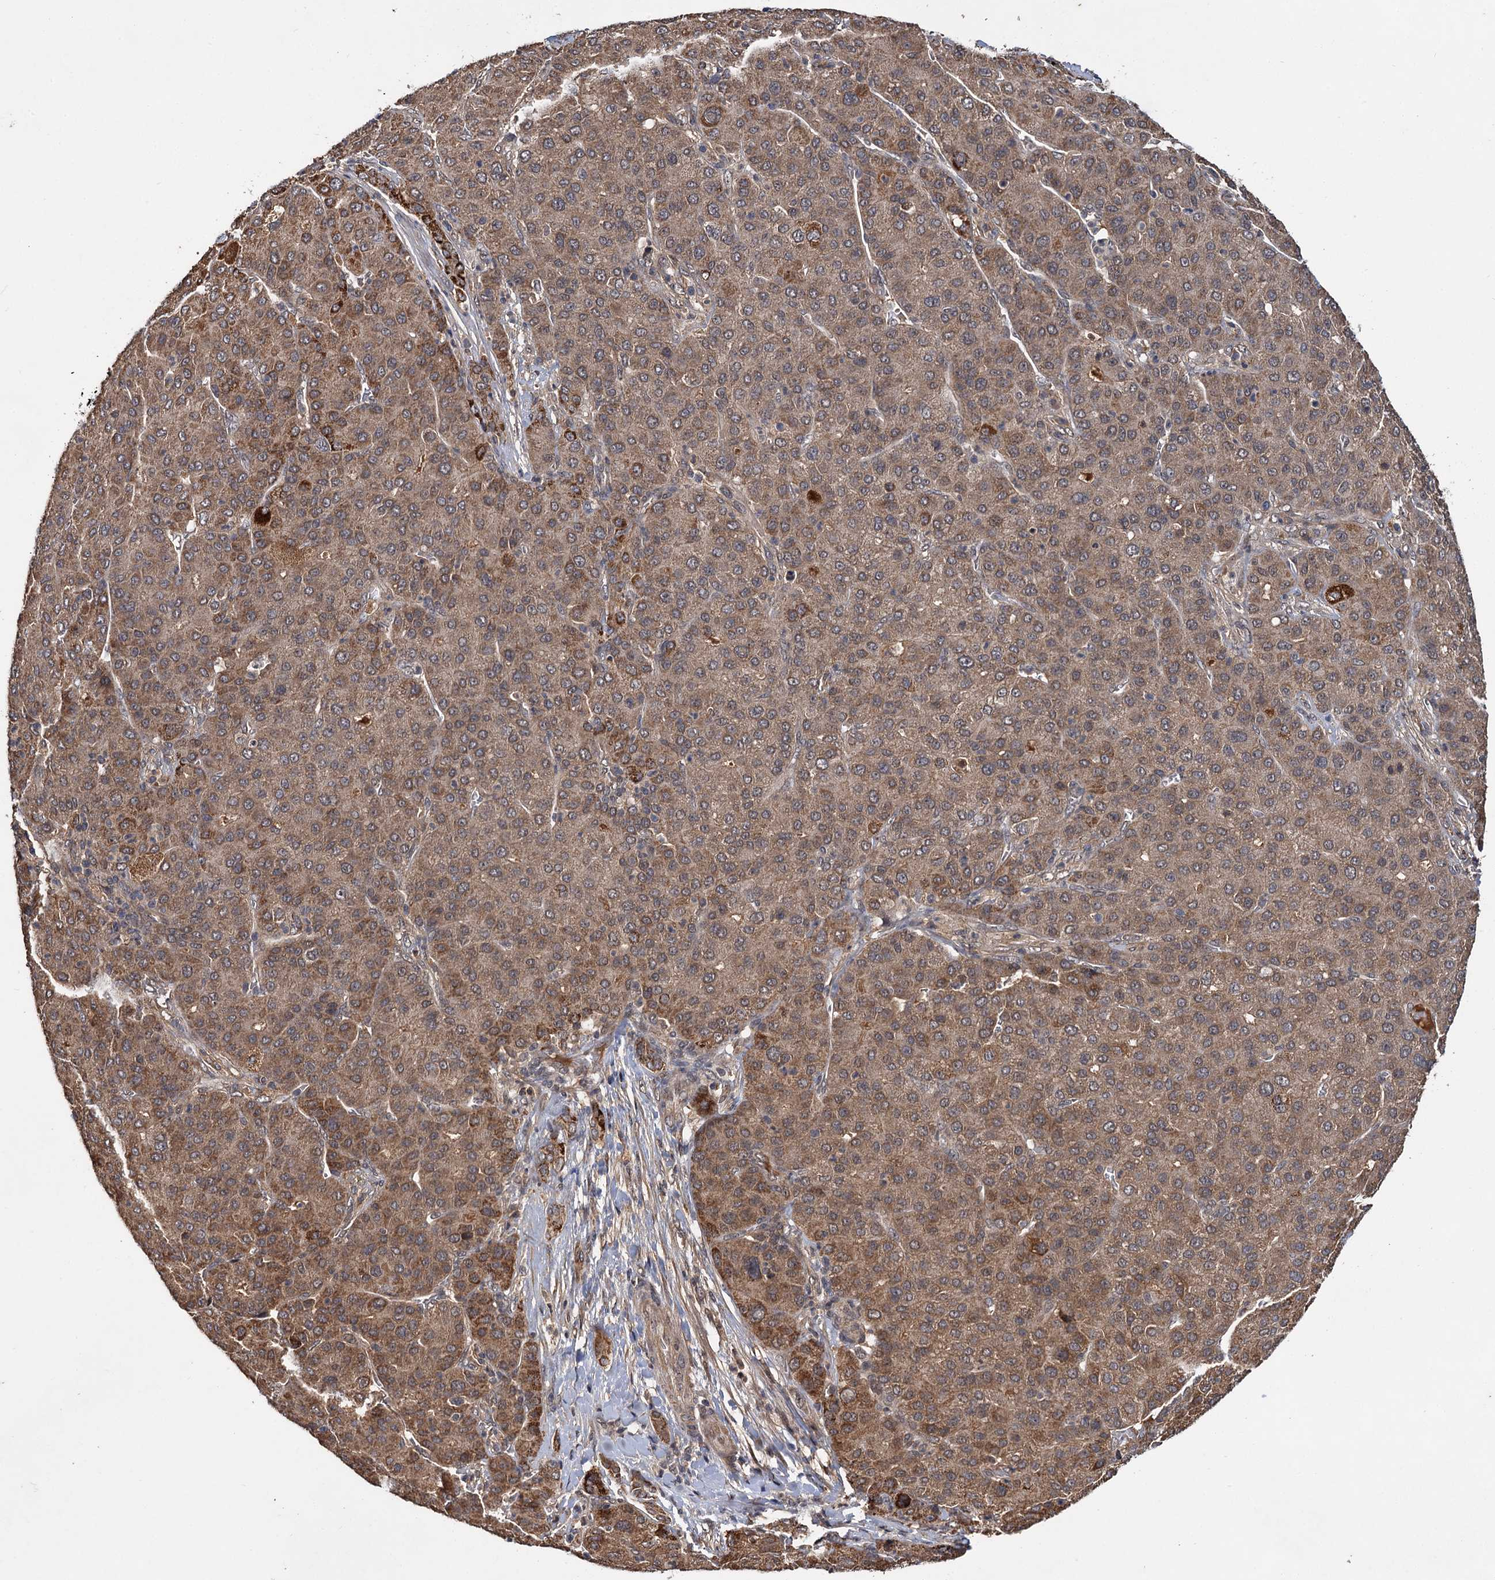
{"staining": {"intensity": "moderate", "quantity": ">75%", "location": "cytoplasmic/membranous"}, "tissue": "liver cancer", "cell_type": "Tumor cells", "image_type": "cancer", "snomed": [{"axis": "morphology", "description": "Carcinoma, Hepatocellular, NOS"}, {"axis": "topography", "description": "Liver"}], "caption": "Liver cancer (hepatocellular carcinoma) tissue demonstrates moderate cytoplasmic/membranous expression in approximately >75% of tumor cells", "gene": "MBD6", "patient": {"sex": "male", "age": 65}}